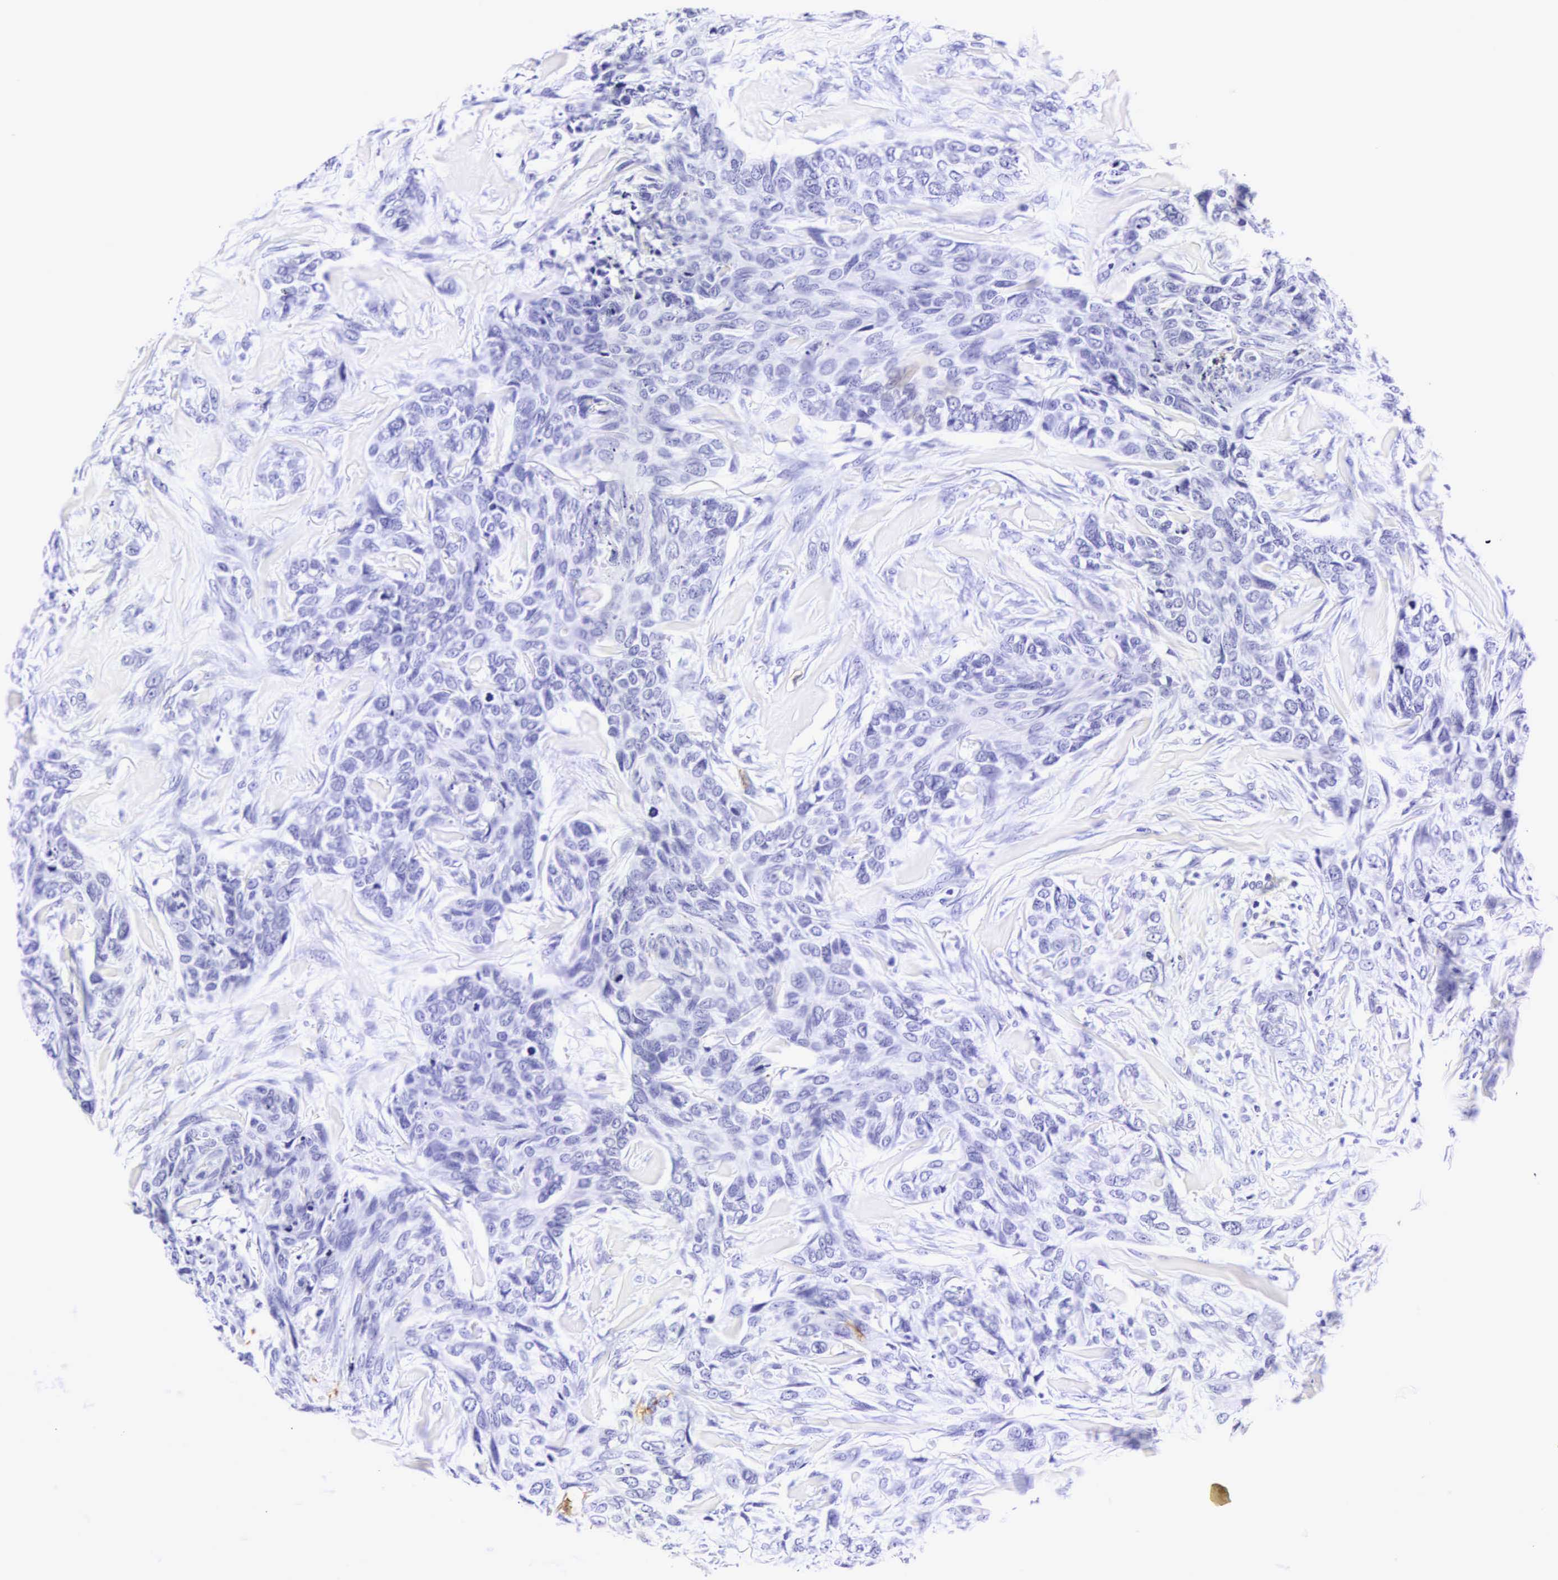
{"staining": {"intensity": "negative", "quantity": "none", "location": "none"}, "tissue": "skin cancer", "cell_type": "Tumor cells", "image_type": "cancer", "snomed": [{"axis": "morphology", "description": "Normal tissue, NOS"}, {"axis": "morphology", "description": "Basal cell carcinoma"}, {"axis": "topography", "description": "Skin"}], "caption": "A histopathology image of human skin cancer (basal cell carcinoma) is negative for staining in tumor cells. (DAB IHC visualized using brightfield microscopy, high magnification).", "gene": "CD1A", "patient": {"sex": "male", "age": 81}}